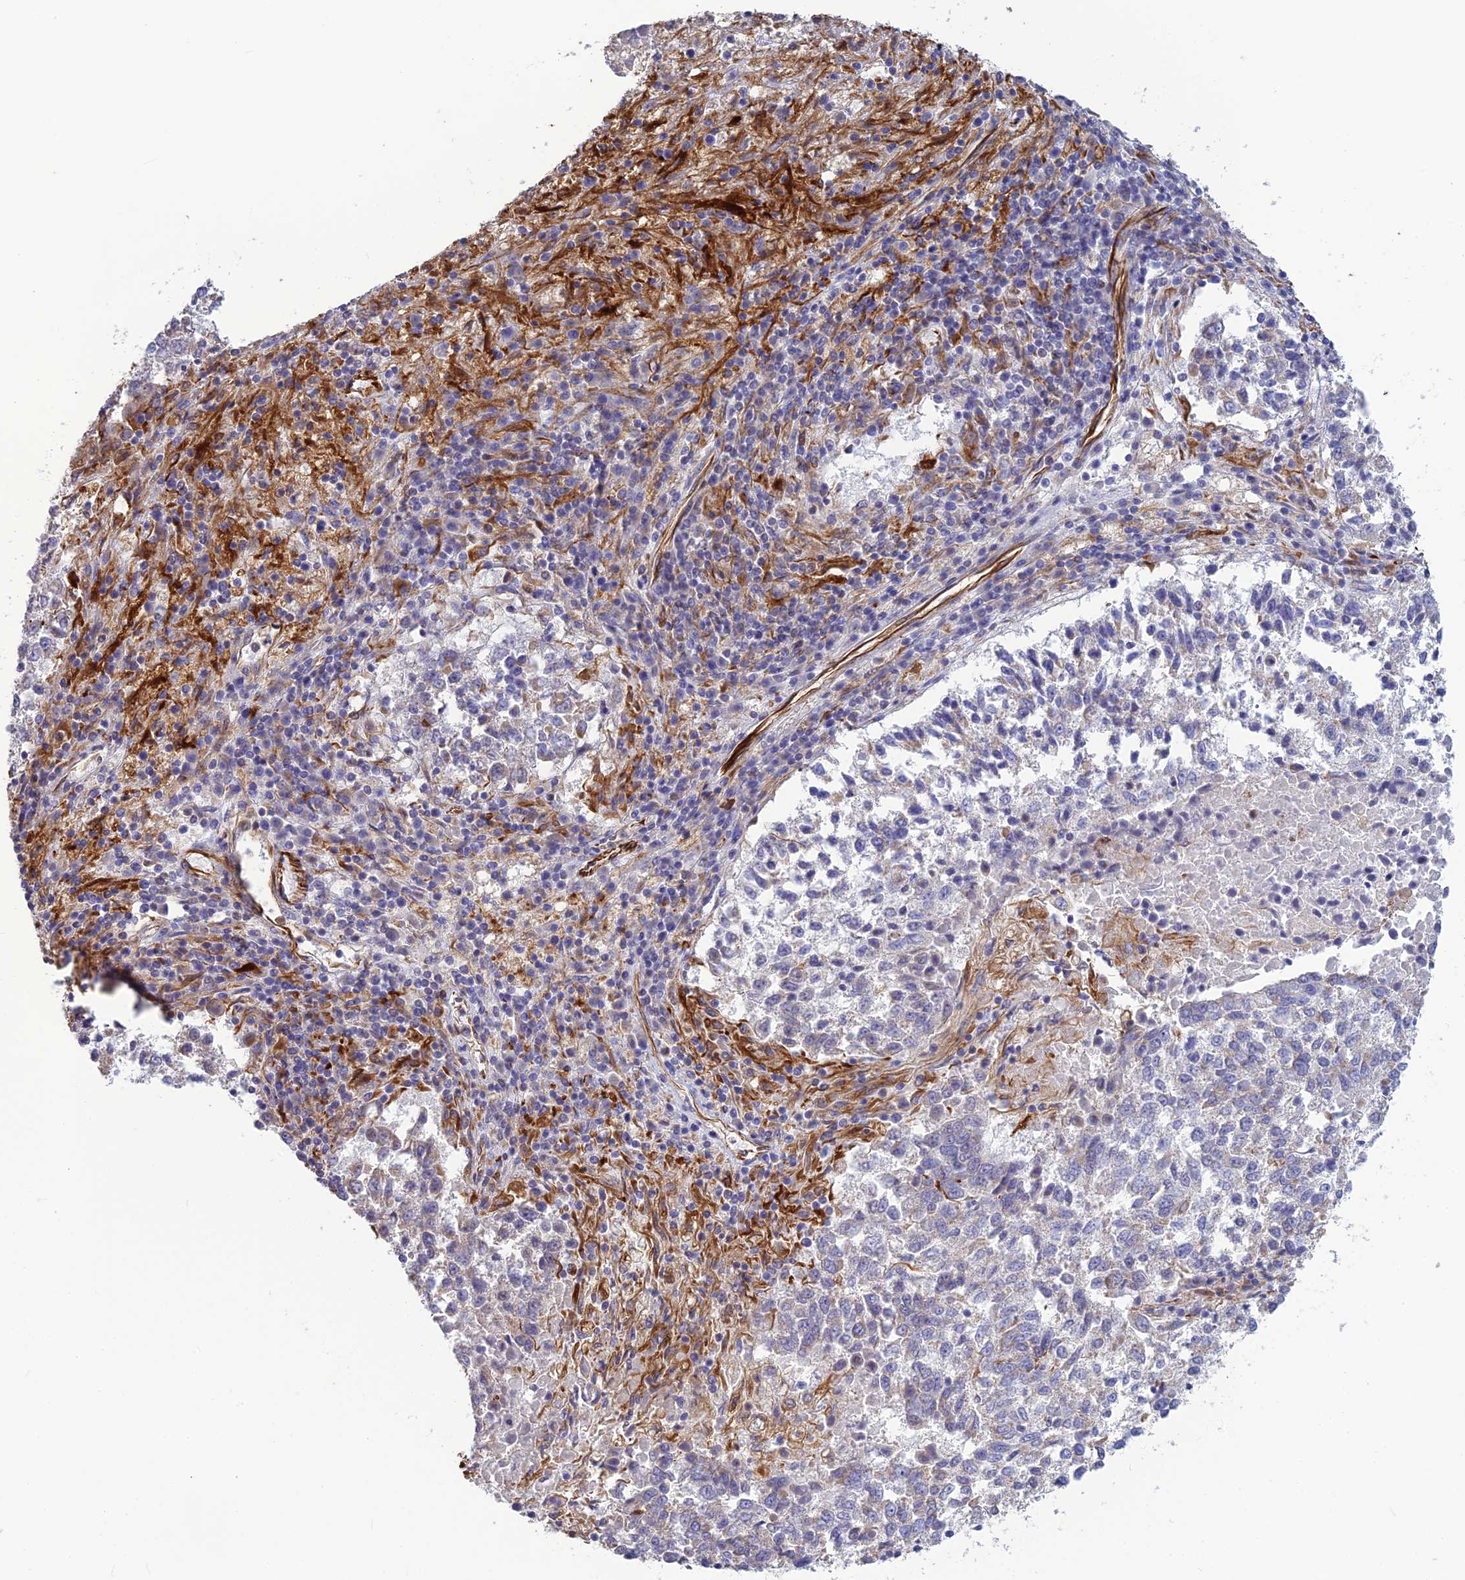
{"staining": {"intensity": "negative", "quantity": "none", "location": "none"}, "tissue": "lung cancer", "cell_type": "Tumor cells", "image_type": "cancer", "snomed": [{"axis": "morphology", "description": "Squamous cell carcinoma, NOS"}, {"axis": "topography", "description": "Lung"}], "caption": "The histopathology image reveals no staining of tumor cells in lung squamous cell carcinoma. (DAB (3,3'-diaminobenzidine) immunohistochemistry (IHC), high magnification).", "gene": "FBXL20", "patient": {"sex": "male", "age": 73}}